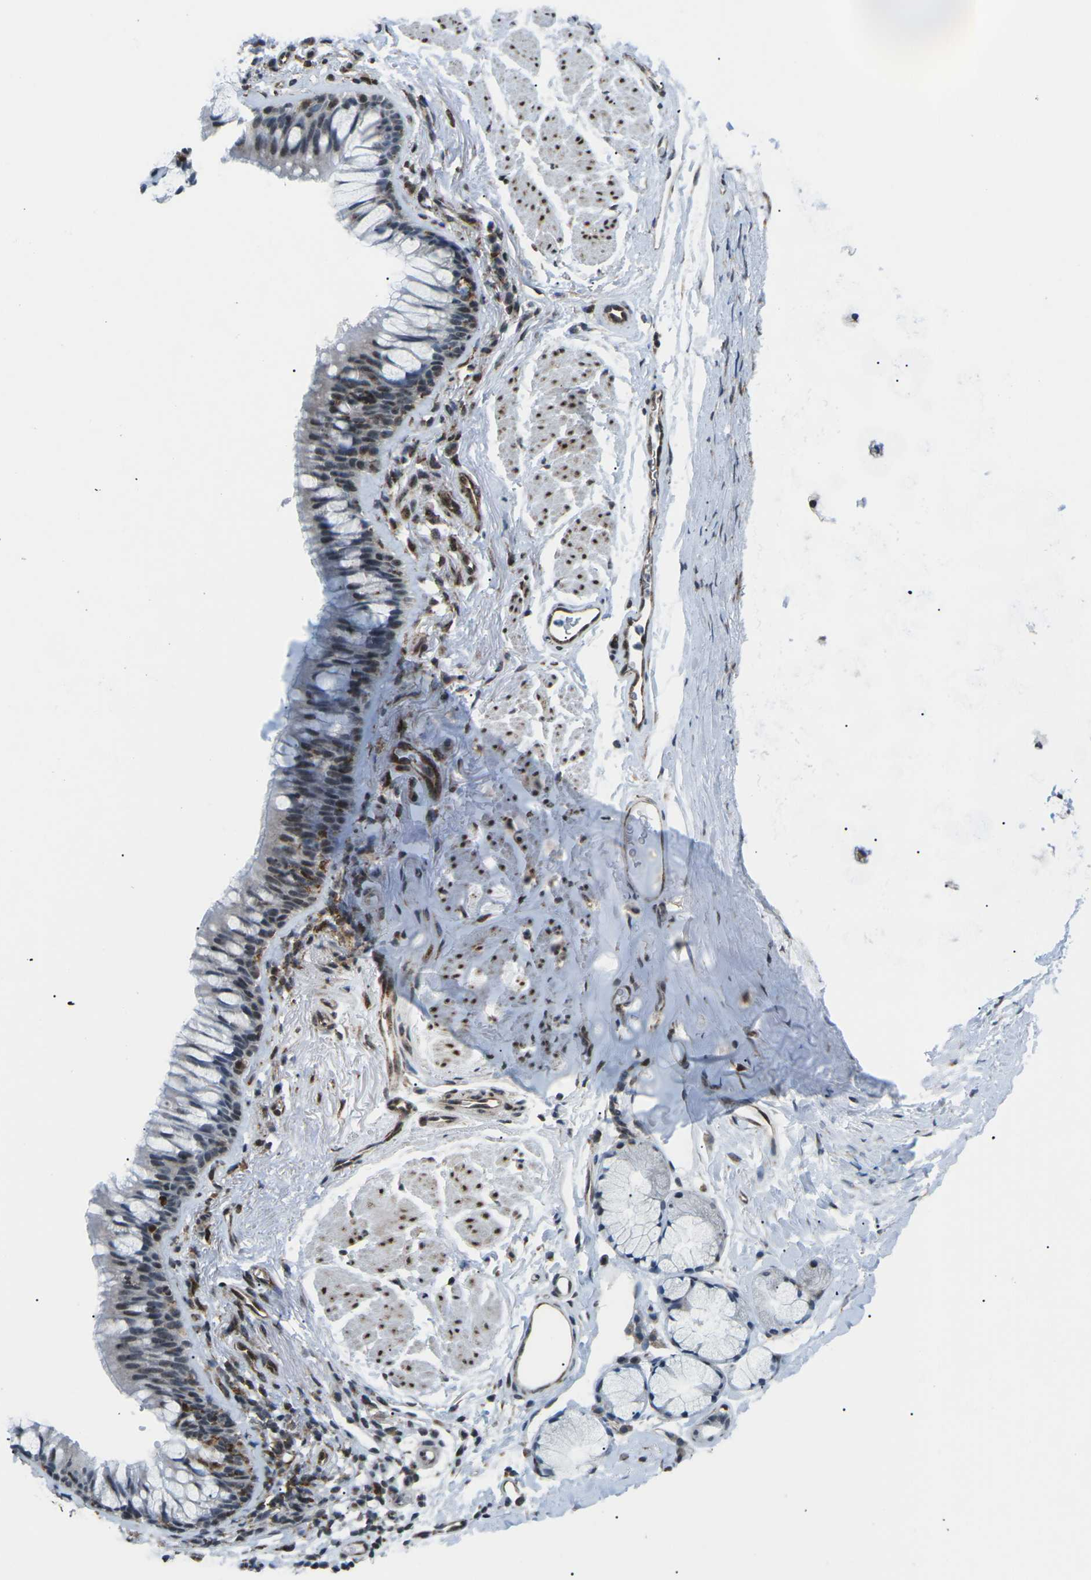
{"staining": {"intensity": "negative", "quantity": "none", "location": "none"}, "tissue": "adipose tissue", "cell_type": "Adipocytes", "image_type": "normal", "snomed": [{"axis": "morphology", "description": "Normal tissue, NOS"}, {"axis": "topography", "description": "Cartilage tissue"}, {"axis": "topography", "description": "Bronchus"}], "caption": "This is a micrograph of immunohistochemistry (IHC) staining of unremarkable adipose tissue, which shows no positivity in adipocytes.", "gene": "MBNL1", "patient": {"sex": "female", "age": 53}}